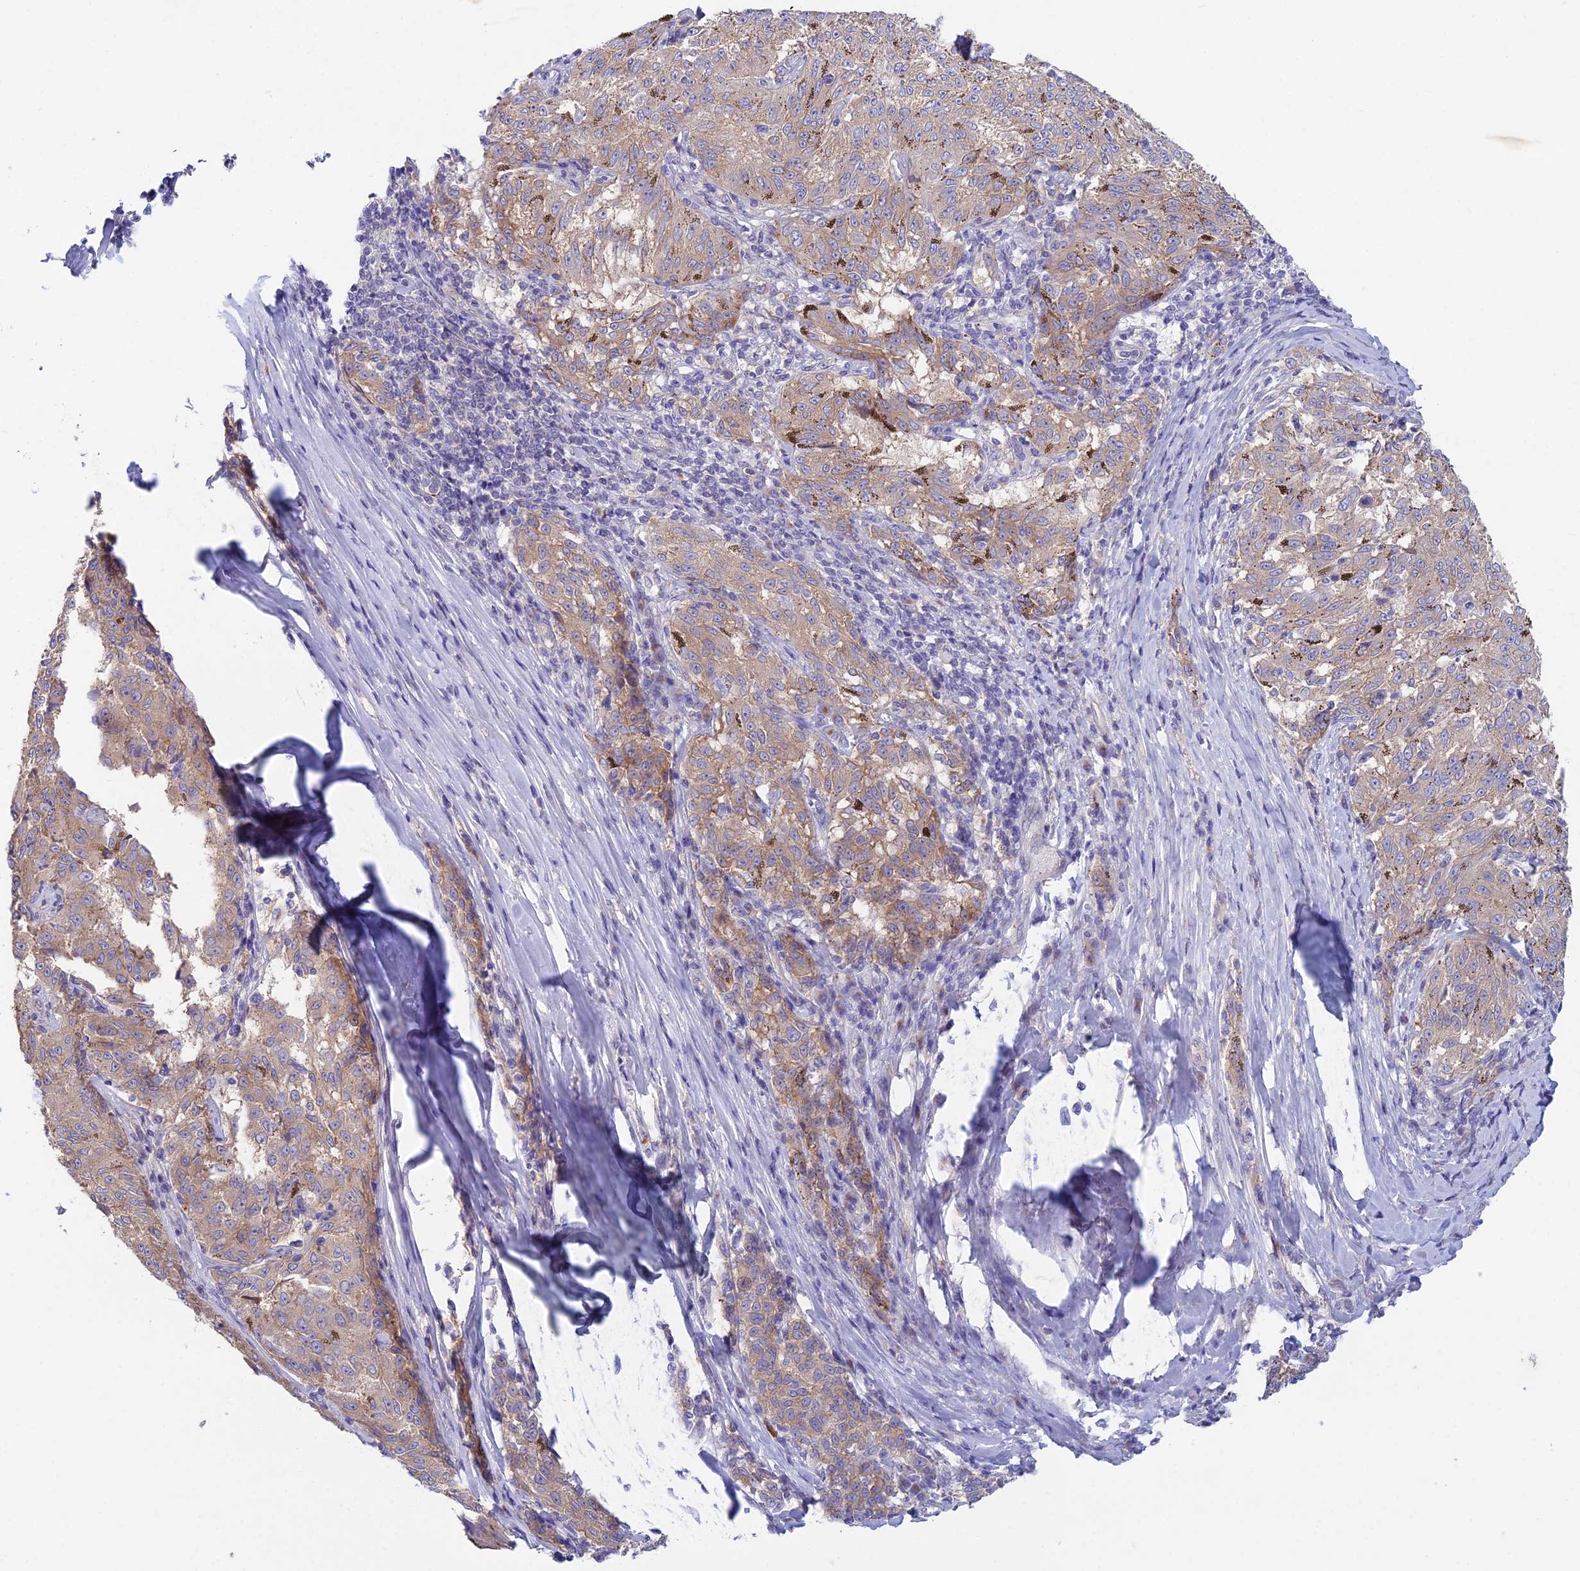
{"staining": {"intensity": "weak", "quantity": ">75%", "location": "cytoplasmic/membranous"}, "tissue": "melanoma", "cell_type": "Tumor cells", "image_type": "cancer", "snomed": [{"axis": "morphology", "description": "Malignant melanoma, NOS"}, {"axis": "topography", "description": "Skin"}], "caption": "Weak cytoplasmic/membranous staining is present in about >75% of tumor cells in malignant melanoma.", "gene": "ZNF564", "patient": {"sex": "female", "age": 72}}